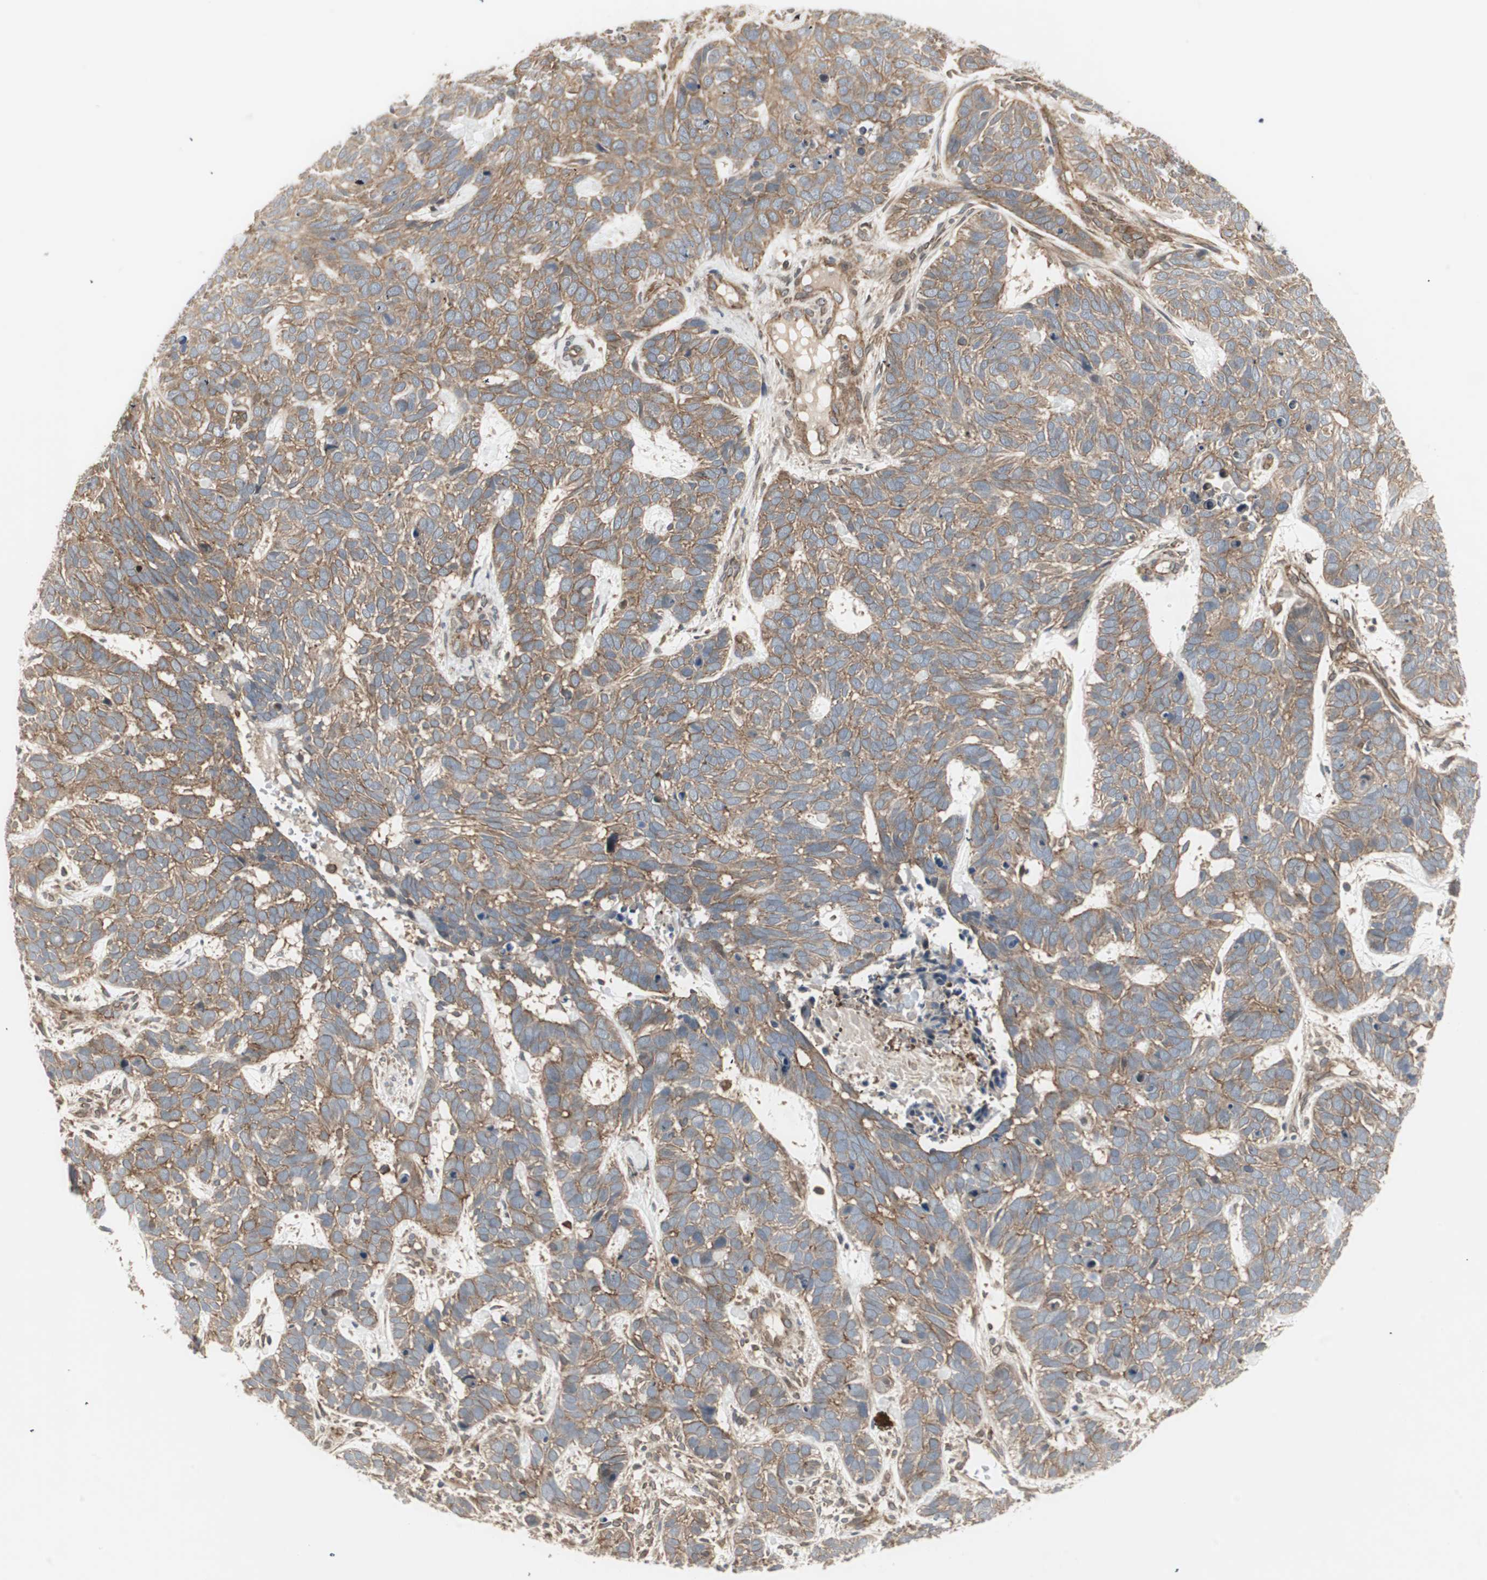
{"staining": {"intensity": "moderate", "quantity": ">75%", "location": "cytoplasmic/membranous"}, "tissue": "skin cancer", "cell_type": "Tumor cells", "image_type": "cancer", "snomed": [{"axis": "morphology", "description": "Basal cell carcinoma"}, {"axis": "topography", "description": "Skin"}], "caption": "A brown stain shows moderate cytoplasmic/membranous expression of a protein in human basal cell carcinoma (skin) tumor cells.", "gene": "PFDN1", "patient": {"sex": "male", "age": 87}}